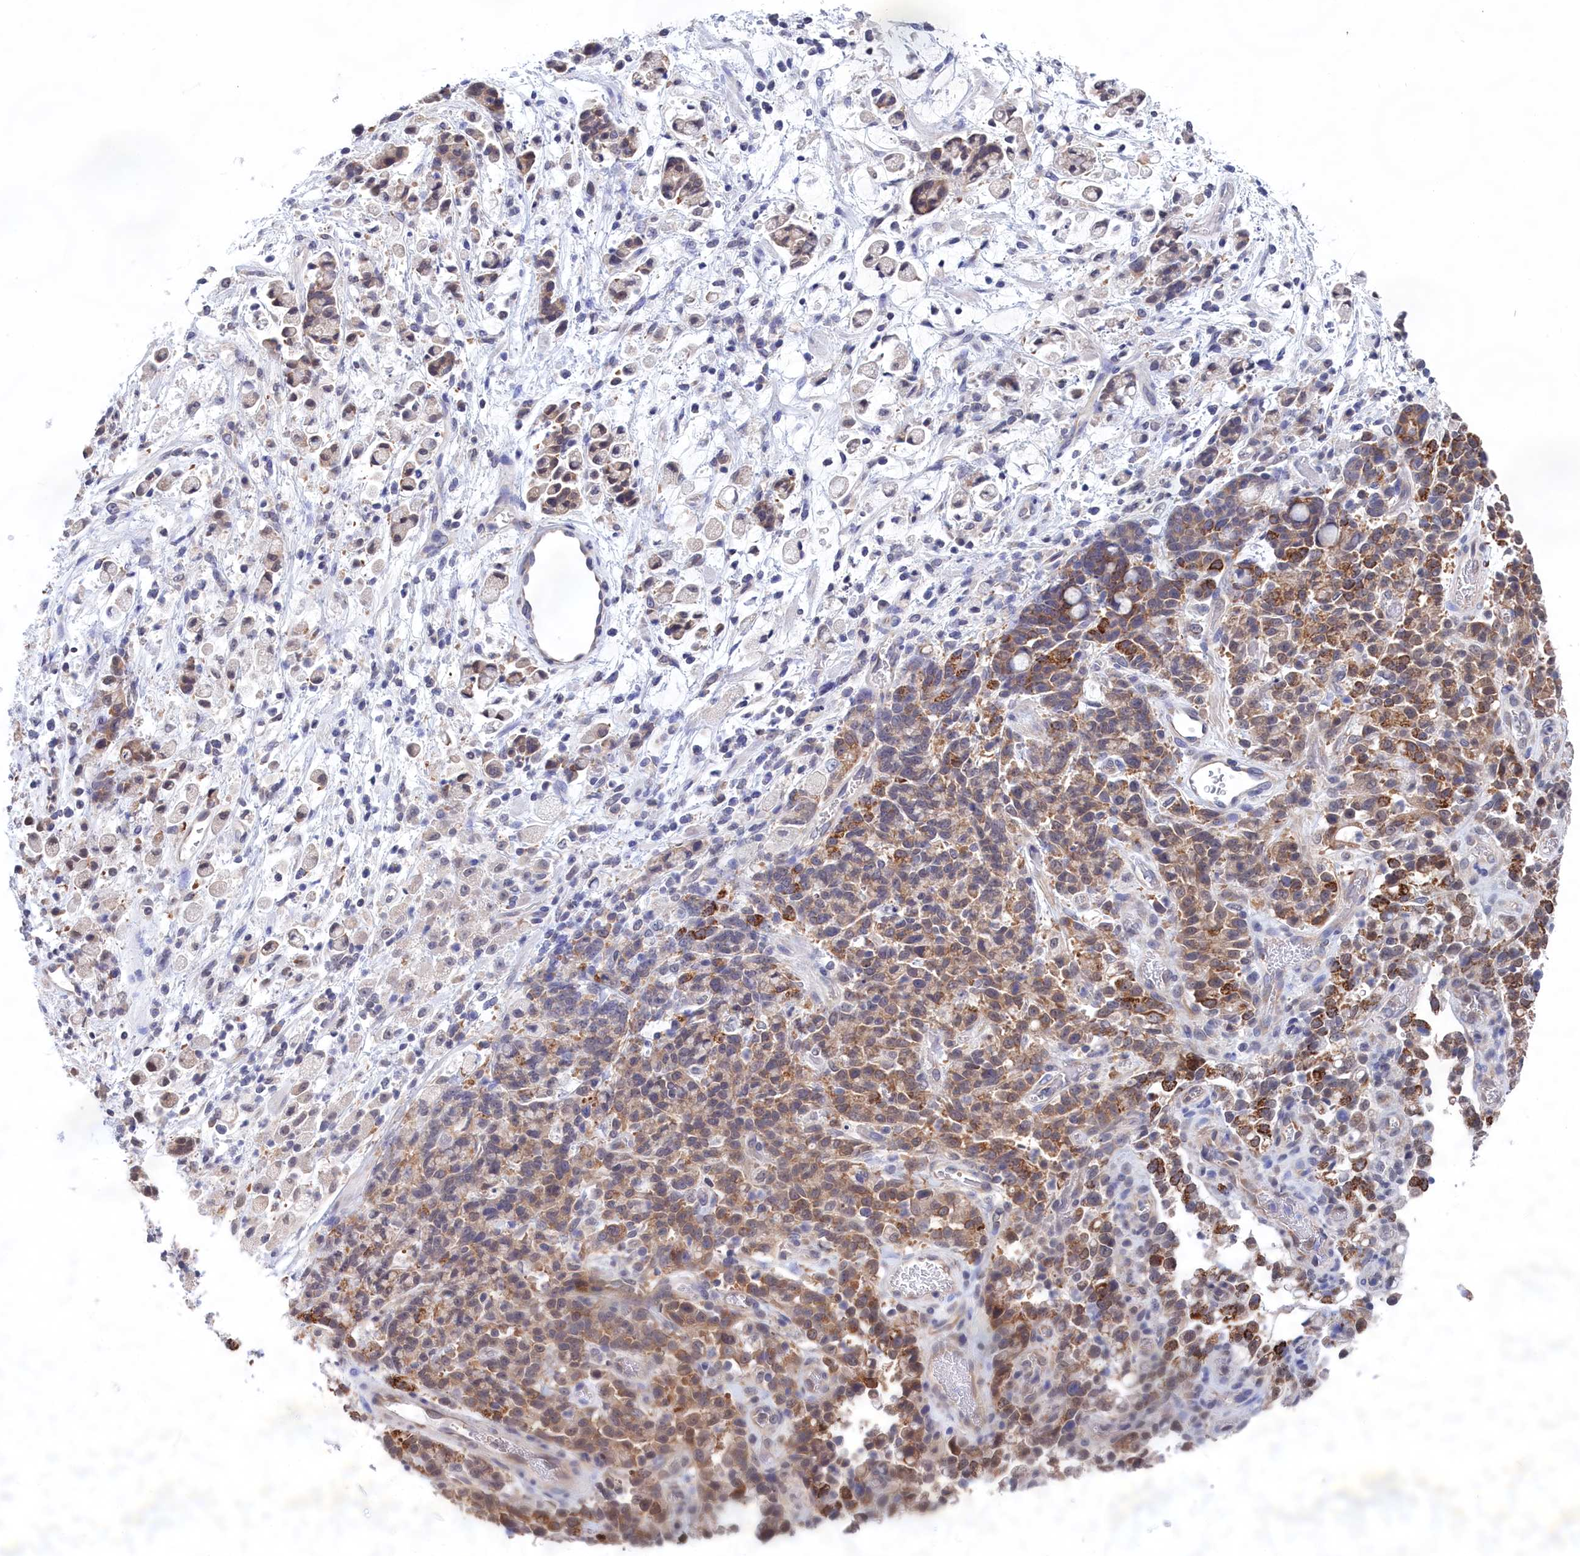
{"staining": {"intensity": "moderate", "quantity": "<25%", "location": "cytoplasmic/membranous"}, "tissue": "stomach cancer", "cell_type": "Tumor cells", "image_type": "cancer", "snomed": [{"axis": "morphology", "description": "Adenocarcinoma, NOS"}, {"axis": "topography", "description": "Stomach"}], "caption": "Protein staining demonstrates moderate cytoplasmic/membranous expression in approximately <25% of tumor cells in adenocarcinoma (stomach).", "gene": "PGP", "patient": {"sex": "female", "age": 60}}